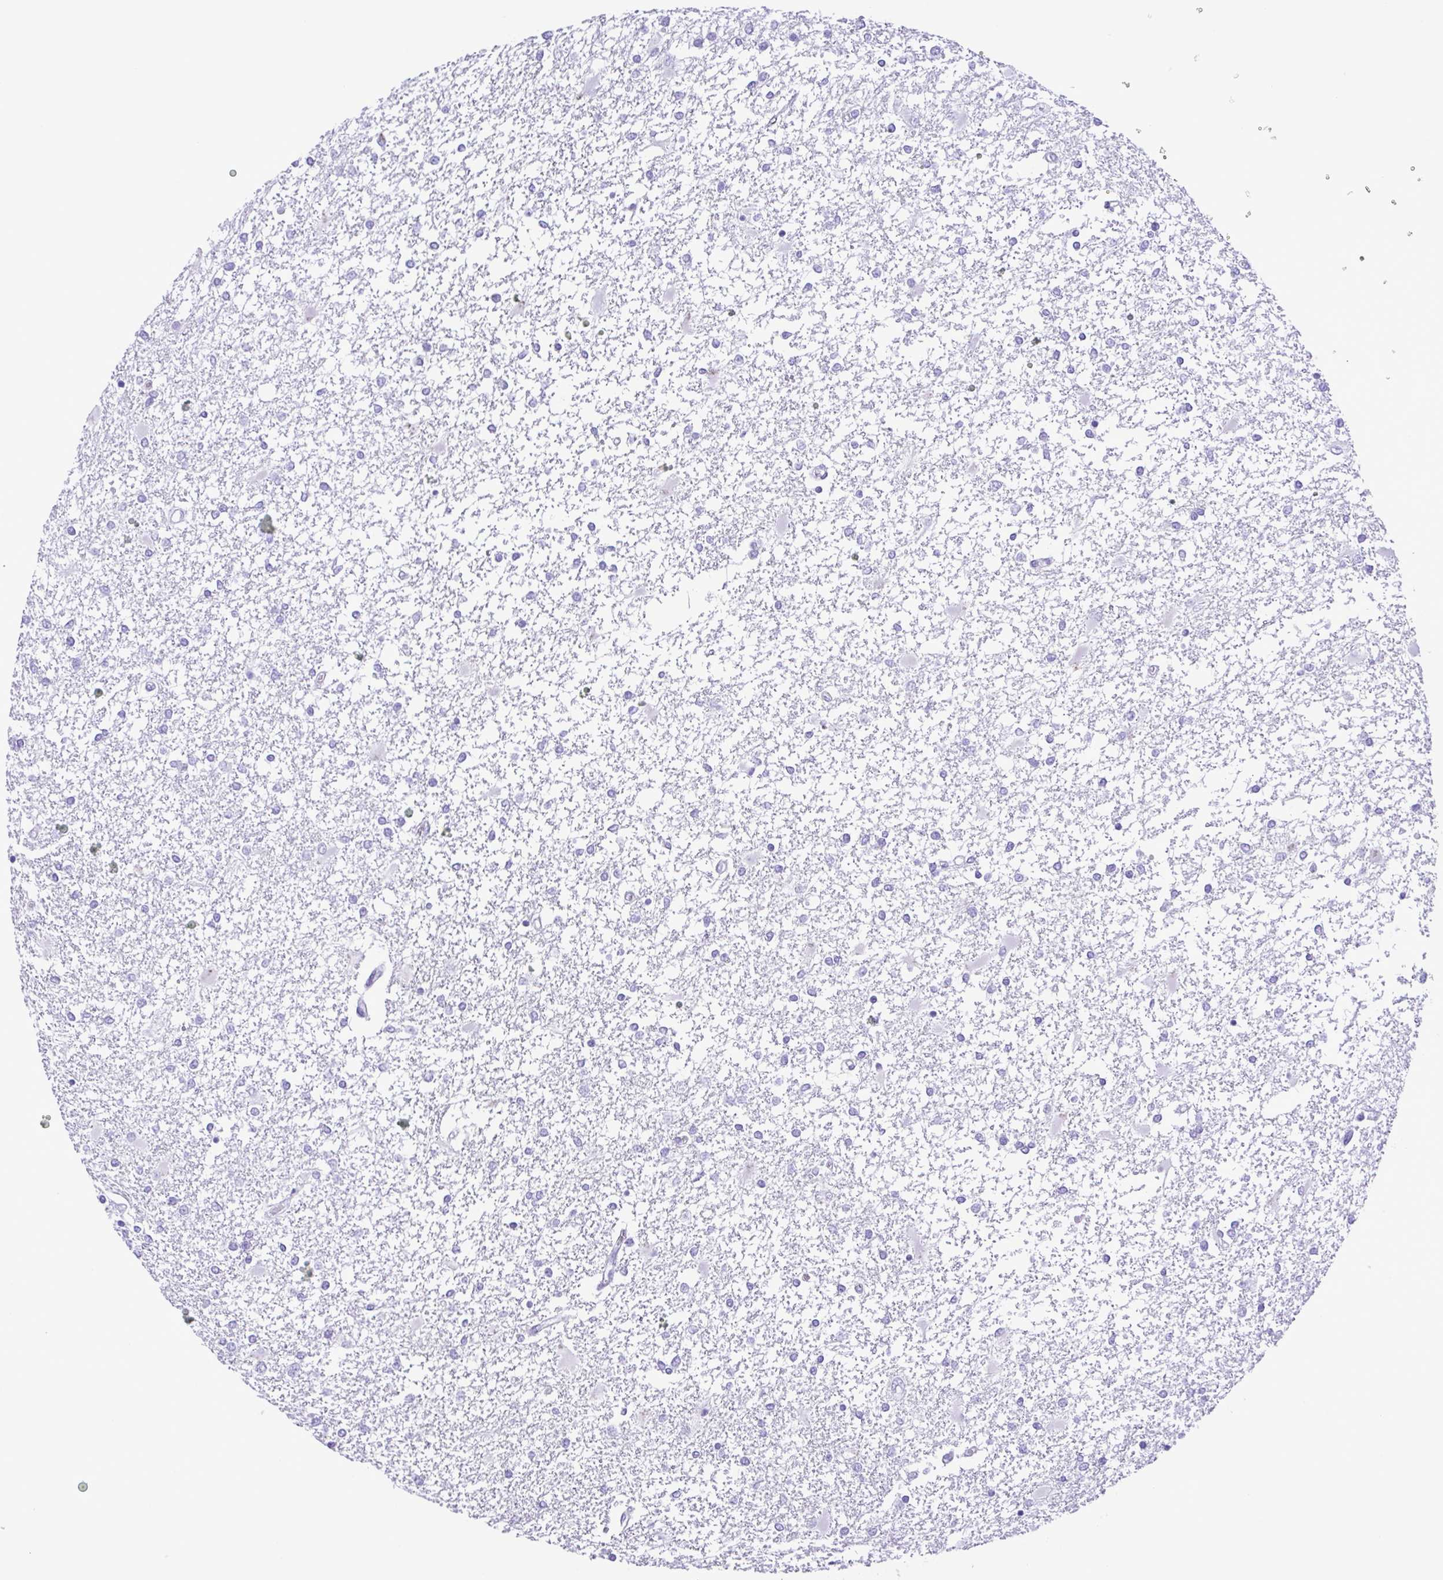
{"staining": {"intensity": "negative", "quantity": "none", "location": "none"}, "tissue": "glioma", "cell_type": "Tumor cells", "image_type": "cancer", "snomed": [{"axis": "morphology", "description": "Glioma, malignant, High grade"}, {"axis": "topography", "description": "Cerebral cortex"}], "caption": "Glioma was stained to show a protein in brown. There is no significant positivity in tumor cells.", "gene": "CASP14", "patient": {"sex": "male", "age": 79}}